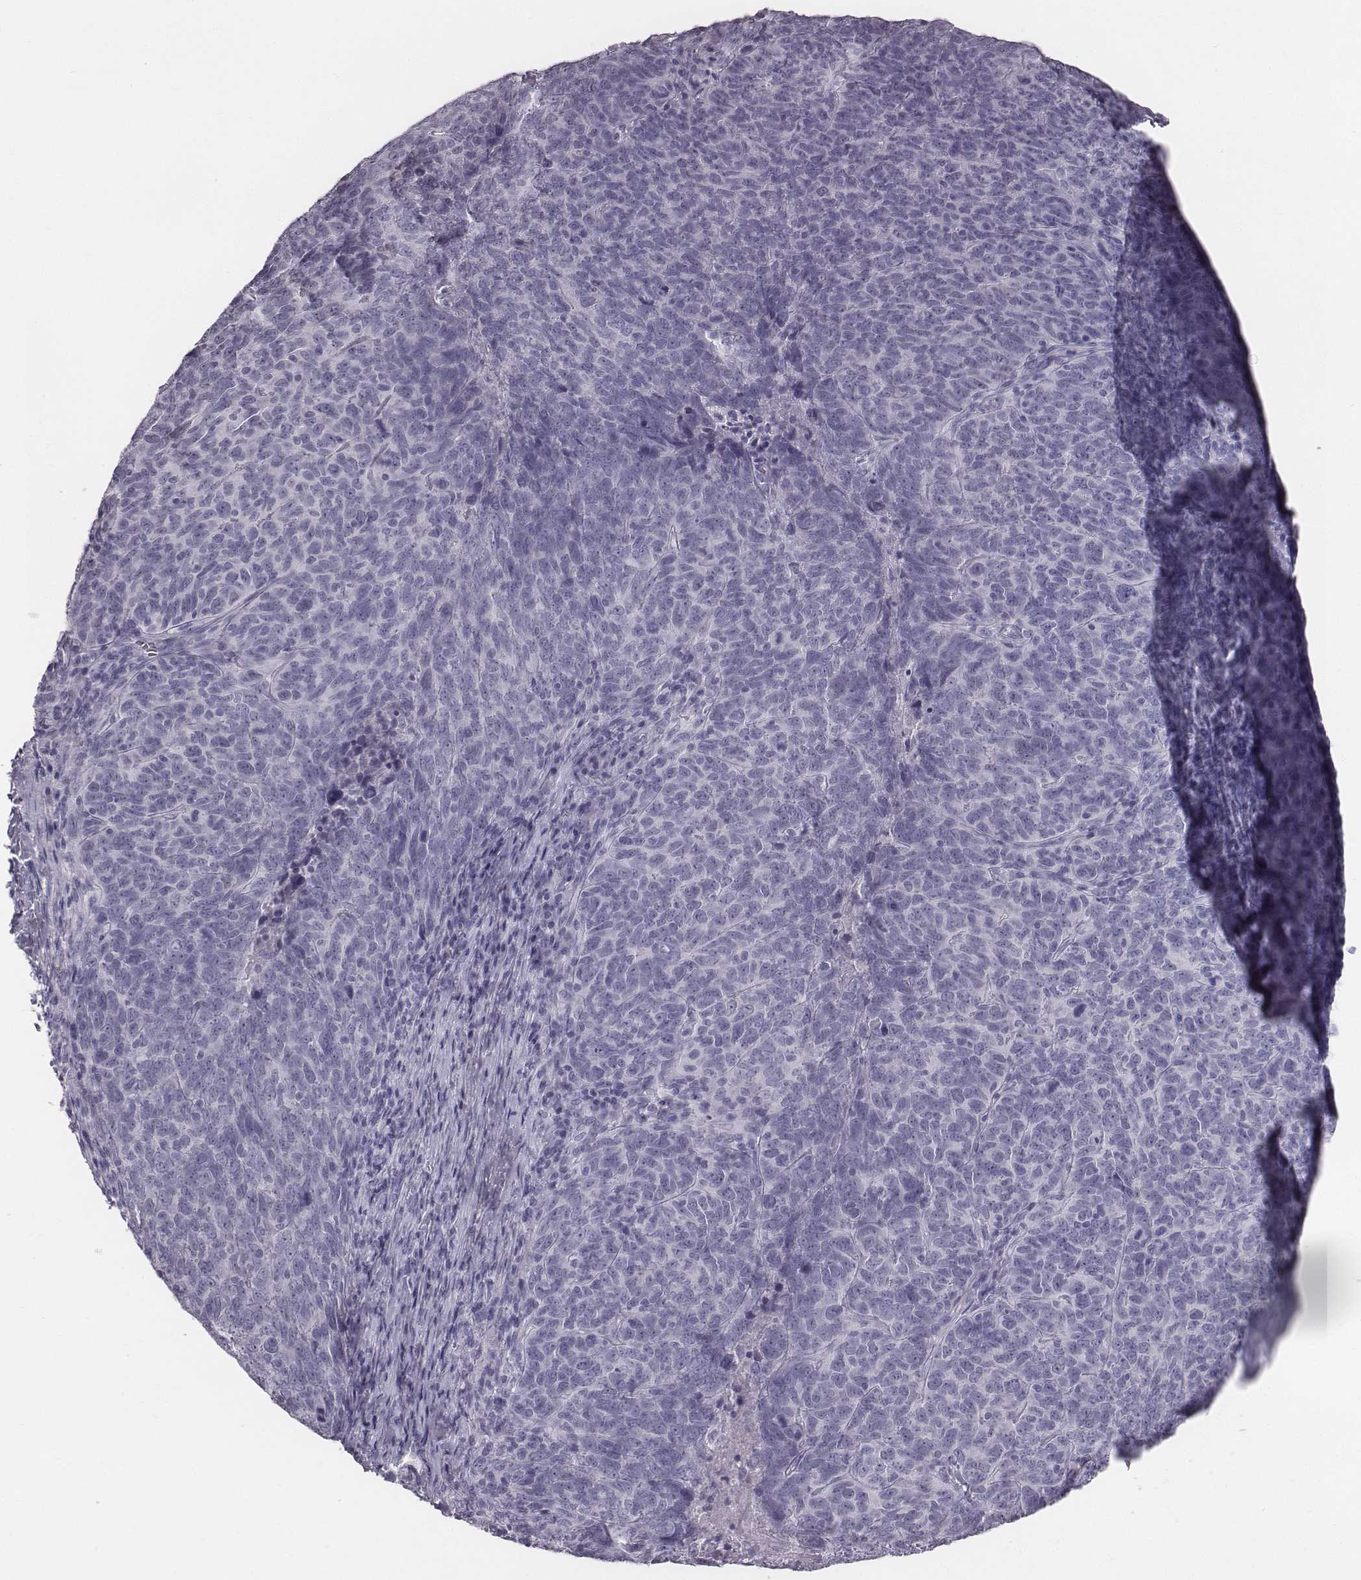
{"staining": {"intensity": "negative", "quantity": "none", "location": "none"}, "tissue": "skin cancer", "cell_type": "Tumor cells", "image_type": "cancer", "snomed": [{"axis": "morphology", "description": "Squamous cell carcinoma, NOS"}, {"axis": "topography", "description": "Skin"}, {"axis": "topography", "description": "Anal"}], "caption": "Tumor cells show no significant protein expression in skin cancer (squamous cell carcinoma). (DAB (3,3'-diaminobenzidine) immunohistochemistry with hematoxylin counter stain).", "gene": "HBZ", "patient": {"sex": "female", "age": 51}}